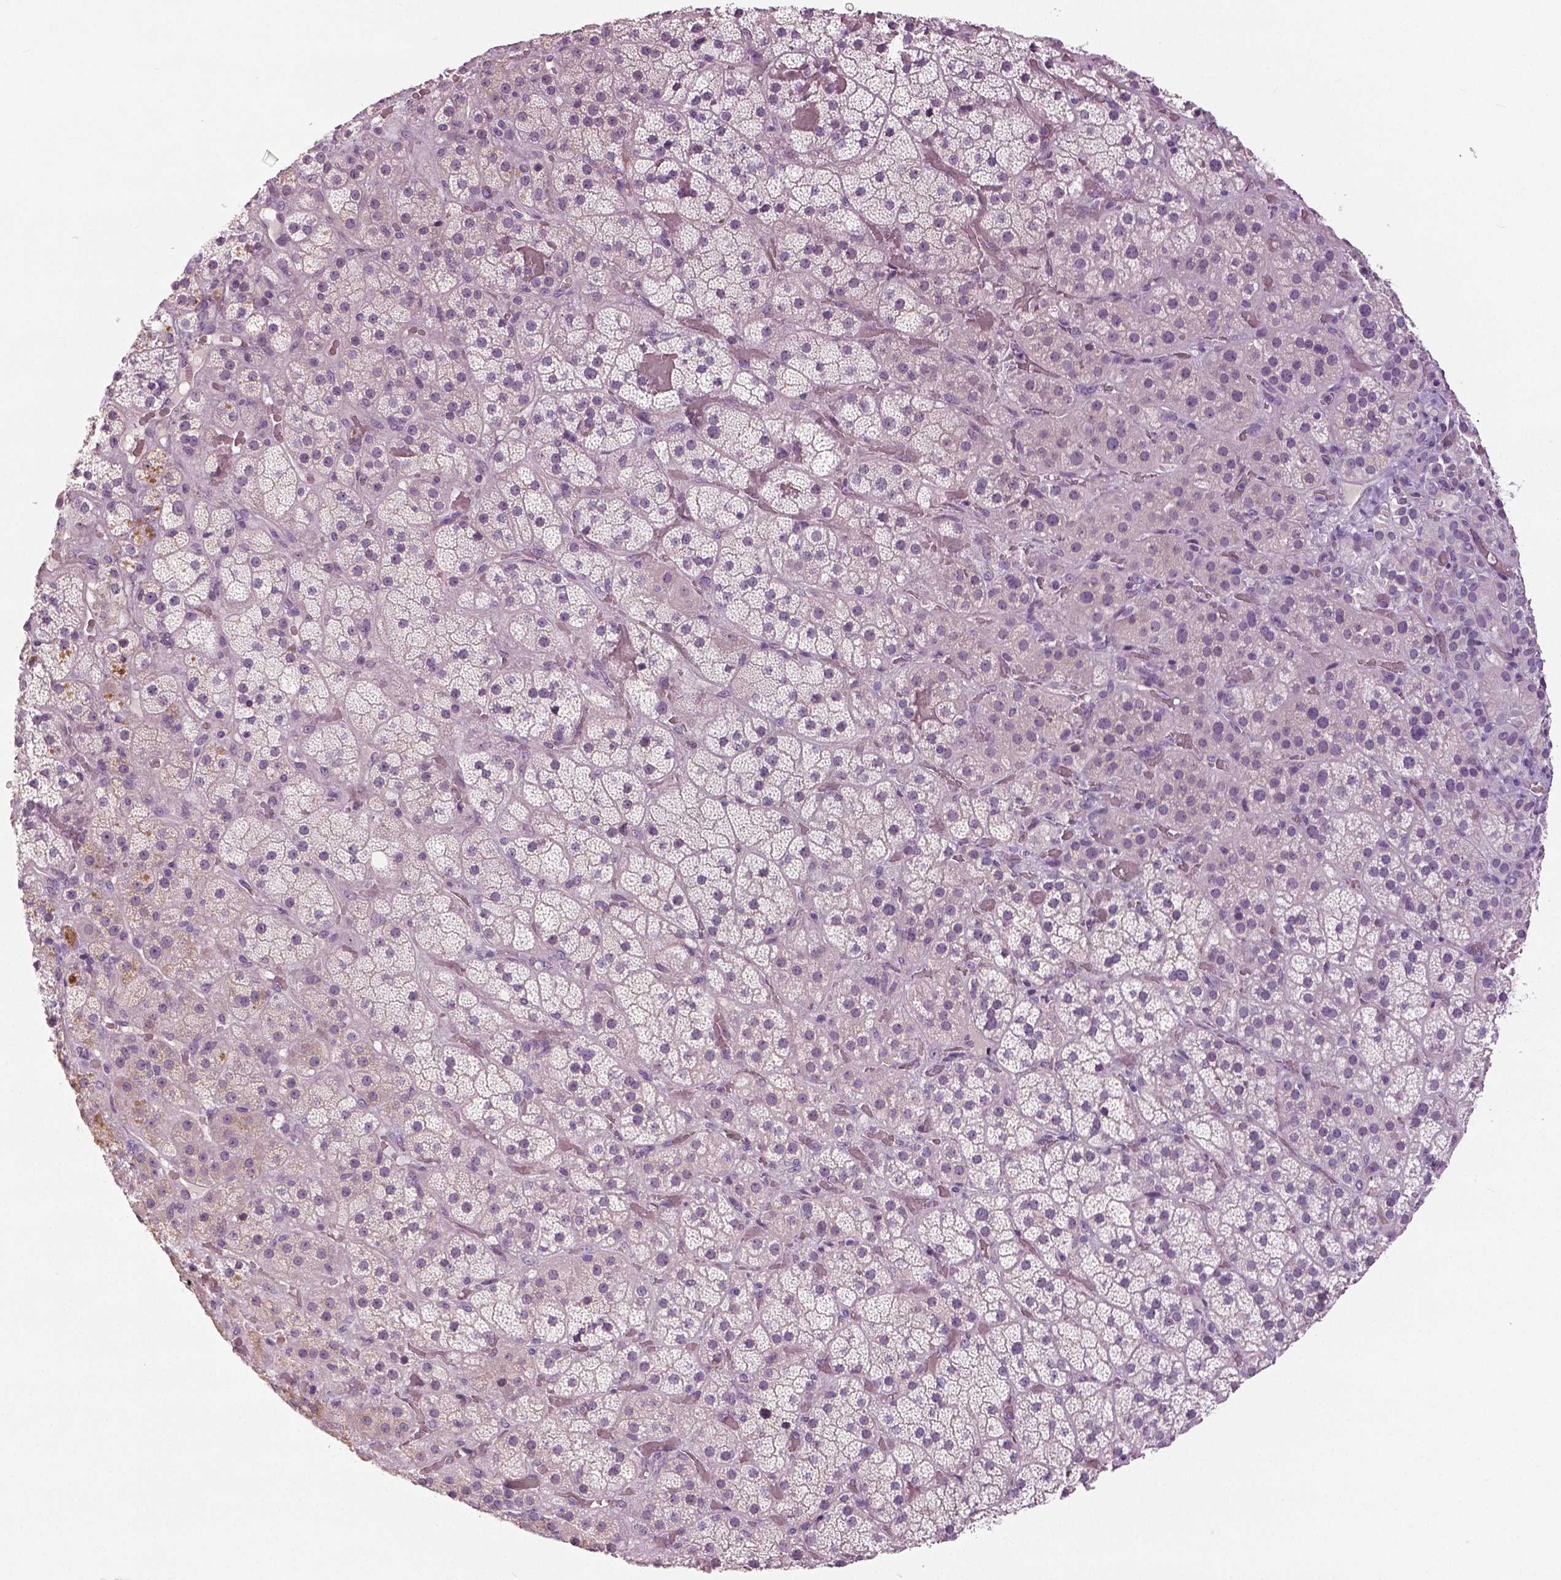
{"staining": {"intensity": "negative", "quantity": "none", "location": "none"}, "tissue": "adrenal gland", "cell_type": "Glandular cells", "image_type": "normal", "snomed": [{"axis": "morphology", "description": "Normal tissue, NOS"}, {"axis": "topography", "description": "Adrenal gland"}], "caption": "The IHC micrograph has no significant staining in glandular cells of adrenal gland. Nuclei are stained in blue.", "gene": "NECAB1", "patient": {"sex": "male", "age": 57}}